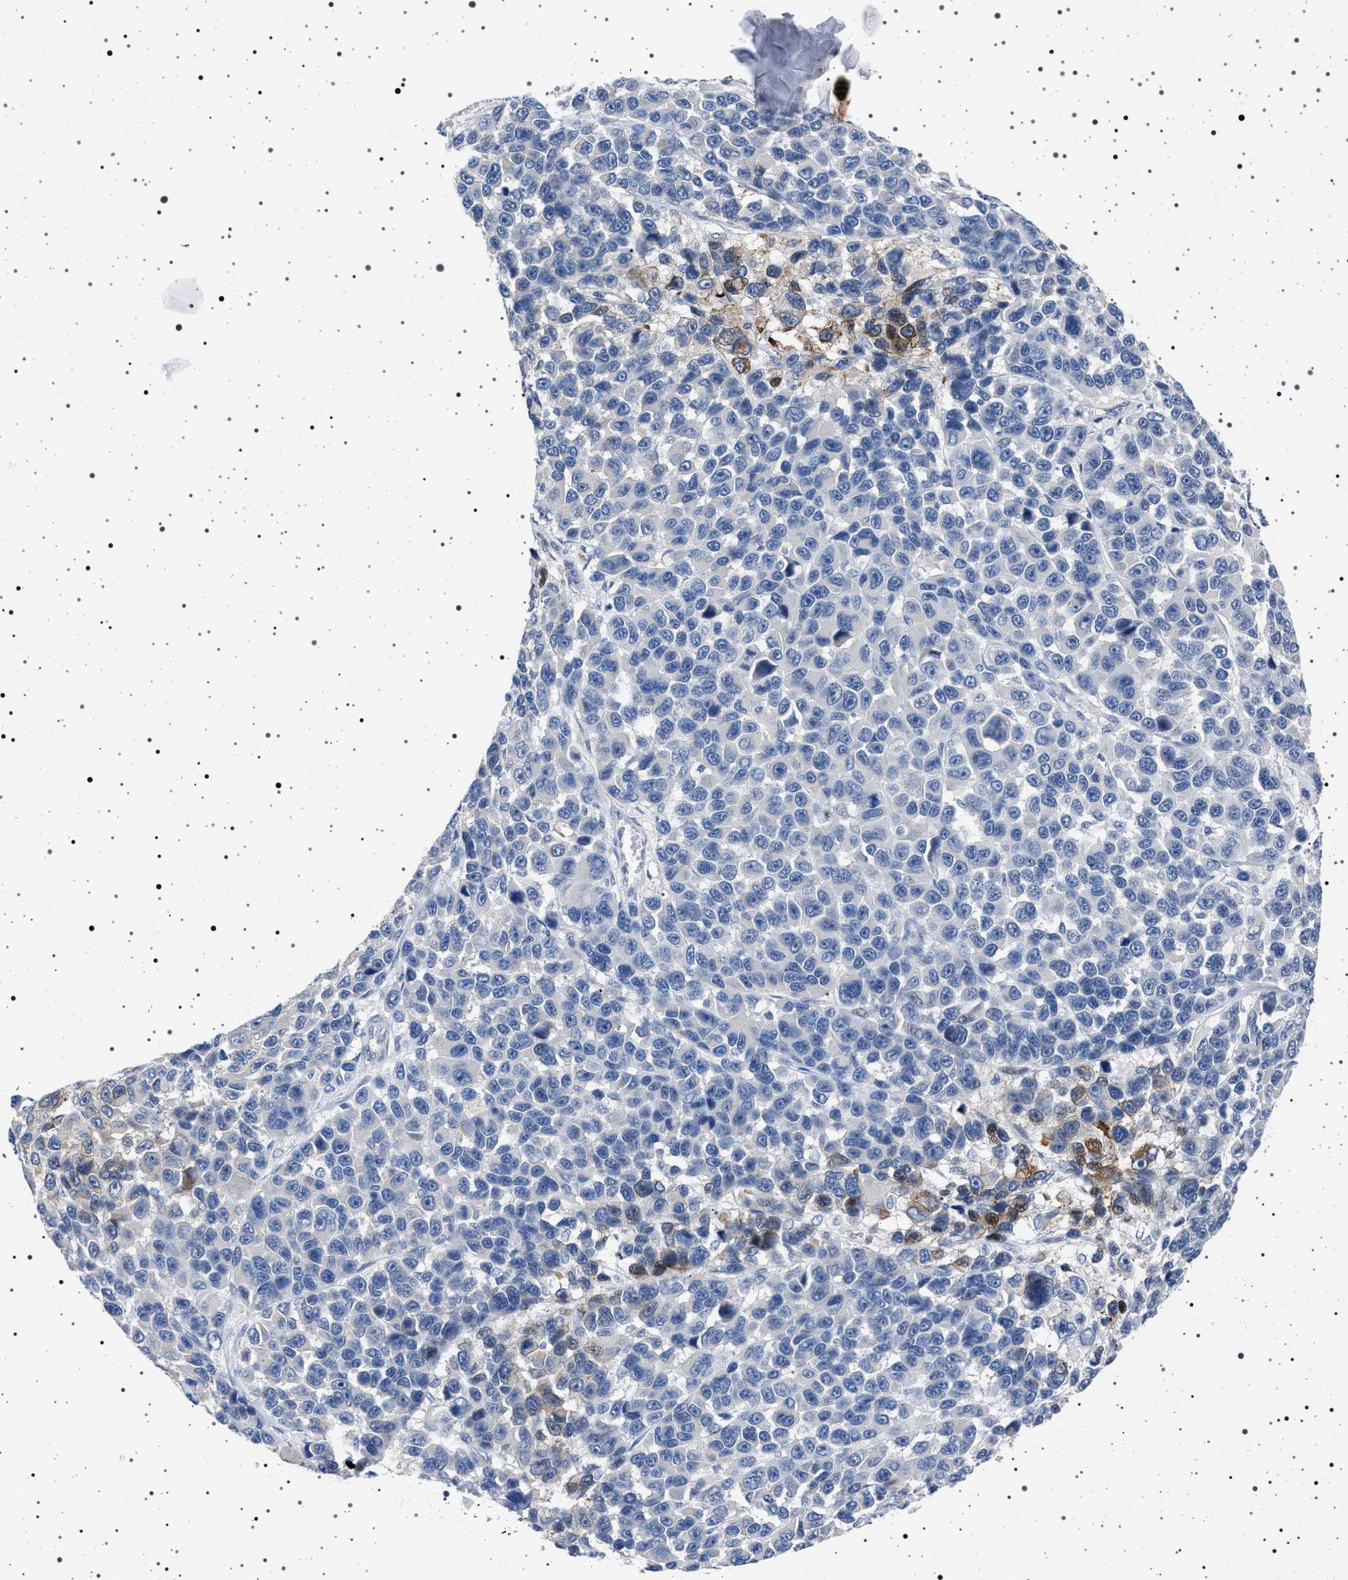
{"staining": {"intensity": "negative", "quantity": "none", "location": "none"}, "tissue": "melanoma", "cell_type": "Tumor cells", "image_type": "cancer", "snomed": [{"axis": "morphology", "description": "Malignant melanoma, NOS"}, {"axis": "topography", "description": "Skin"}], "caption": "DAB (3,3'-diaminobenzidine) immunohistochemical staining of human malignant melanoma displays no significant expression in tumor cells.", "gene": "NAT9", "patient": {"sex": "male", "age": 53}}